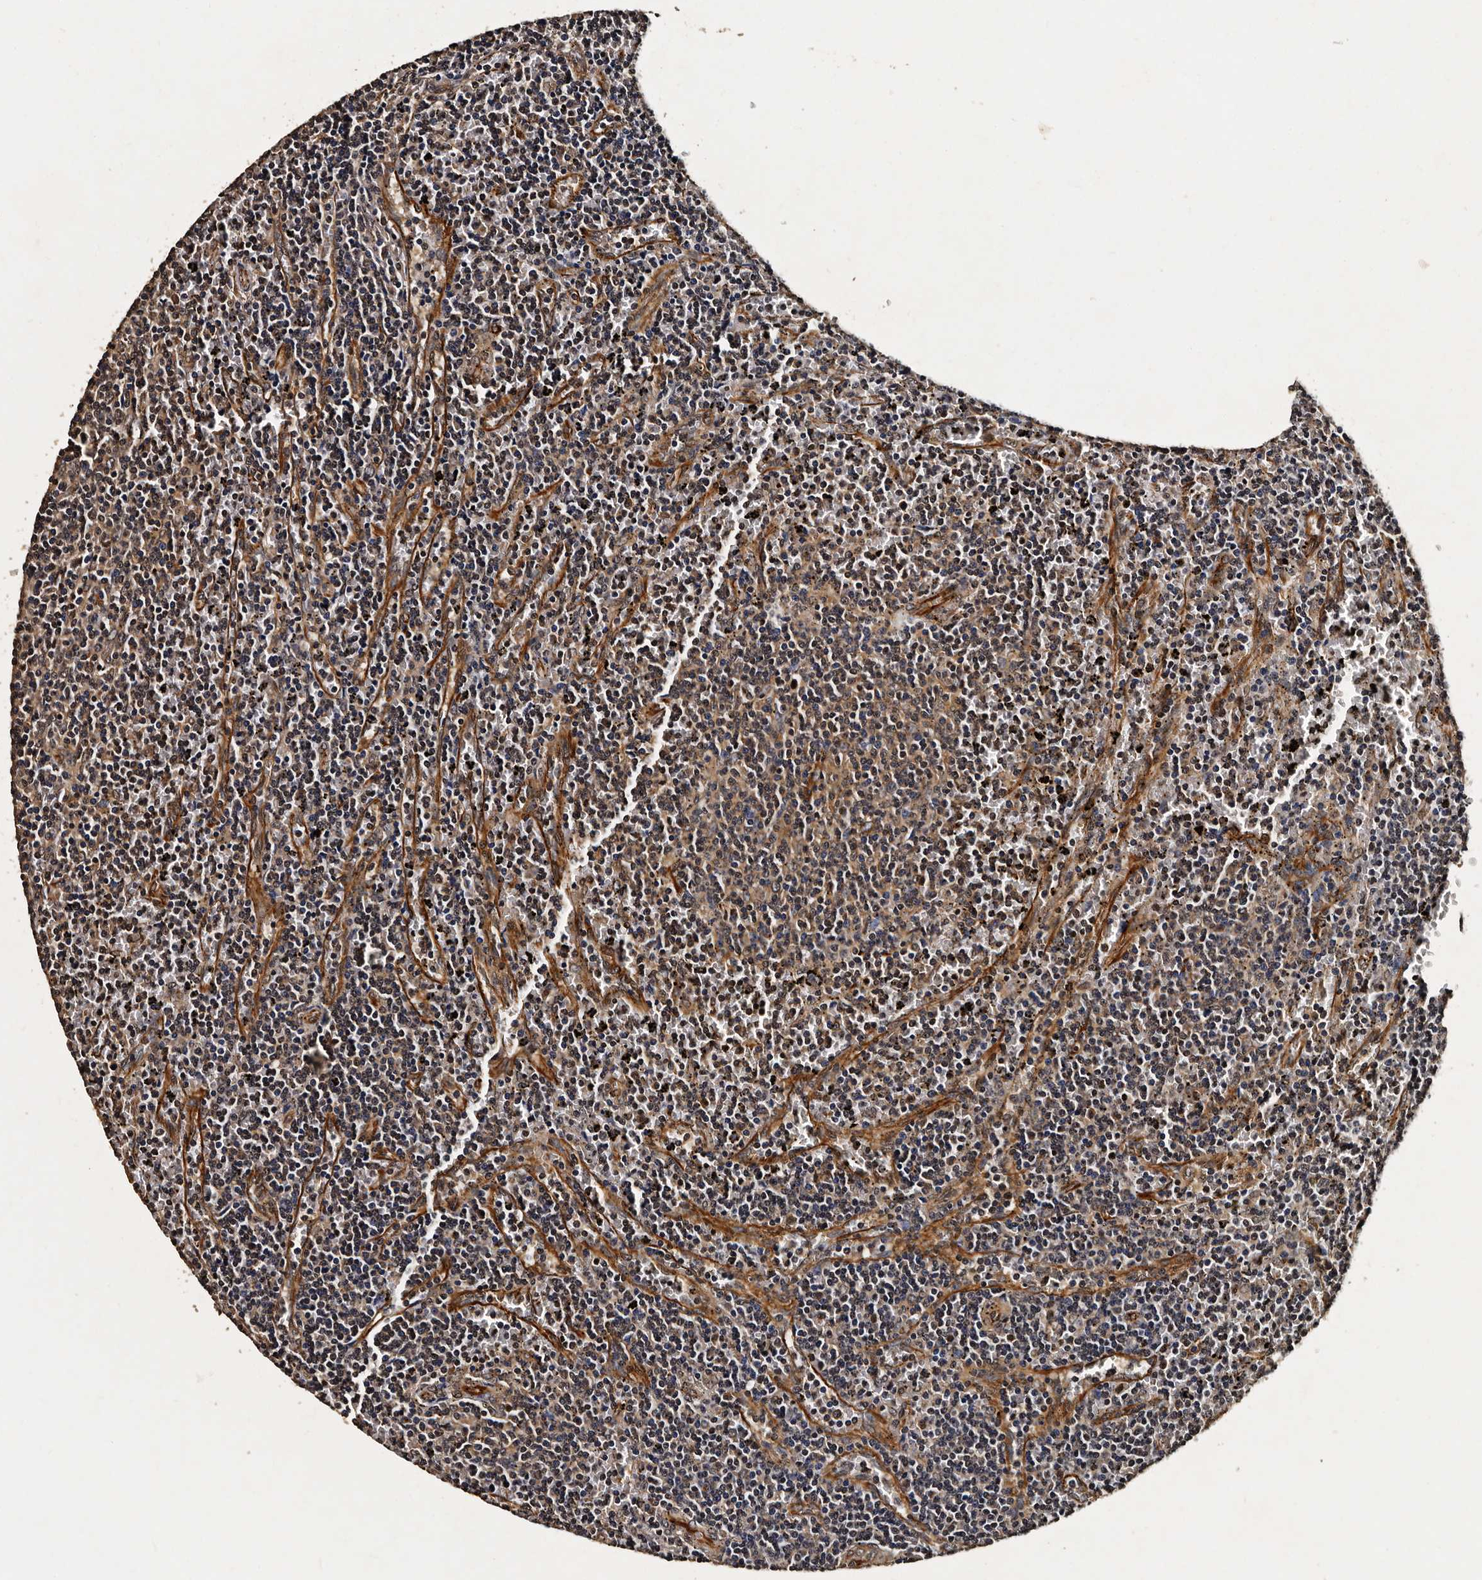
{"staining": {"intensity": "moderate", "quantity": "25%-75%", "location": "cytoplasmic/membranous,nuclear"}, "tissue": "lymphoma", "cell_type": "Tumor cells", "image_type": "cancer", "snomed": [{"axis": "morphology", "description": "Malignant lymphoma, non-Hodgkin's type, Low grade"}, {"axis": "topography", "description": "Spleen"}], "caption": "Human lymphoma stained for a protein (brown) demonstrates moderate cytoplasmic/membranous and nuclear positive expression in about 25%-75% of tumor cells.", "gene": "CPNE3", "patient": {"sex": "female", "age": 50}}